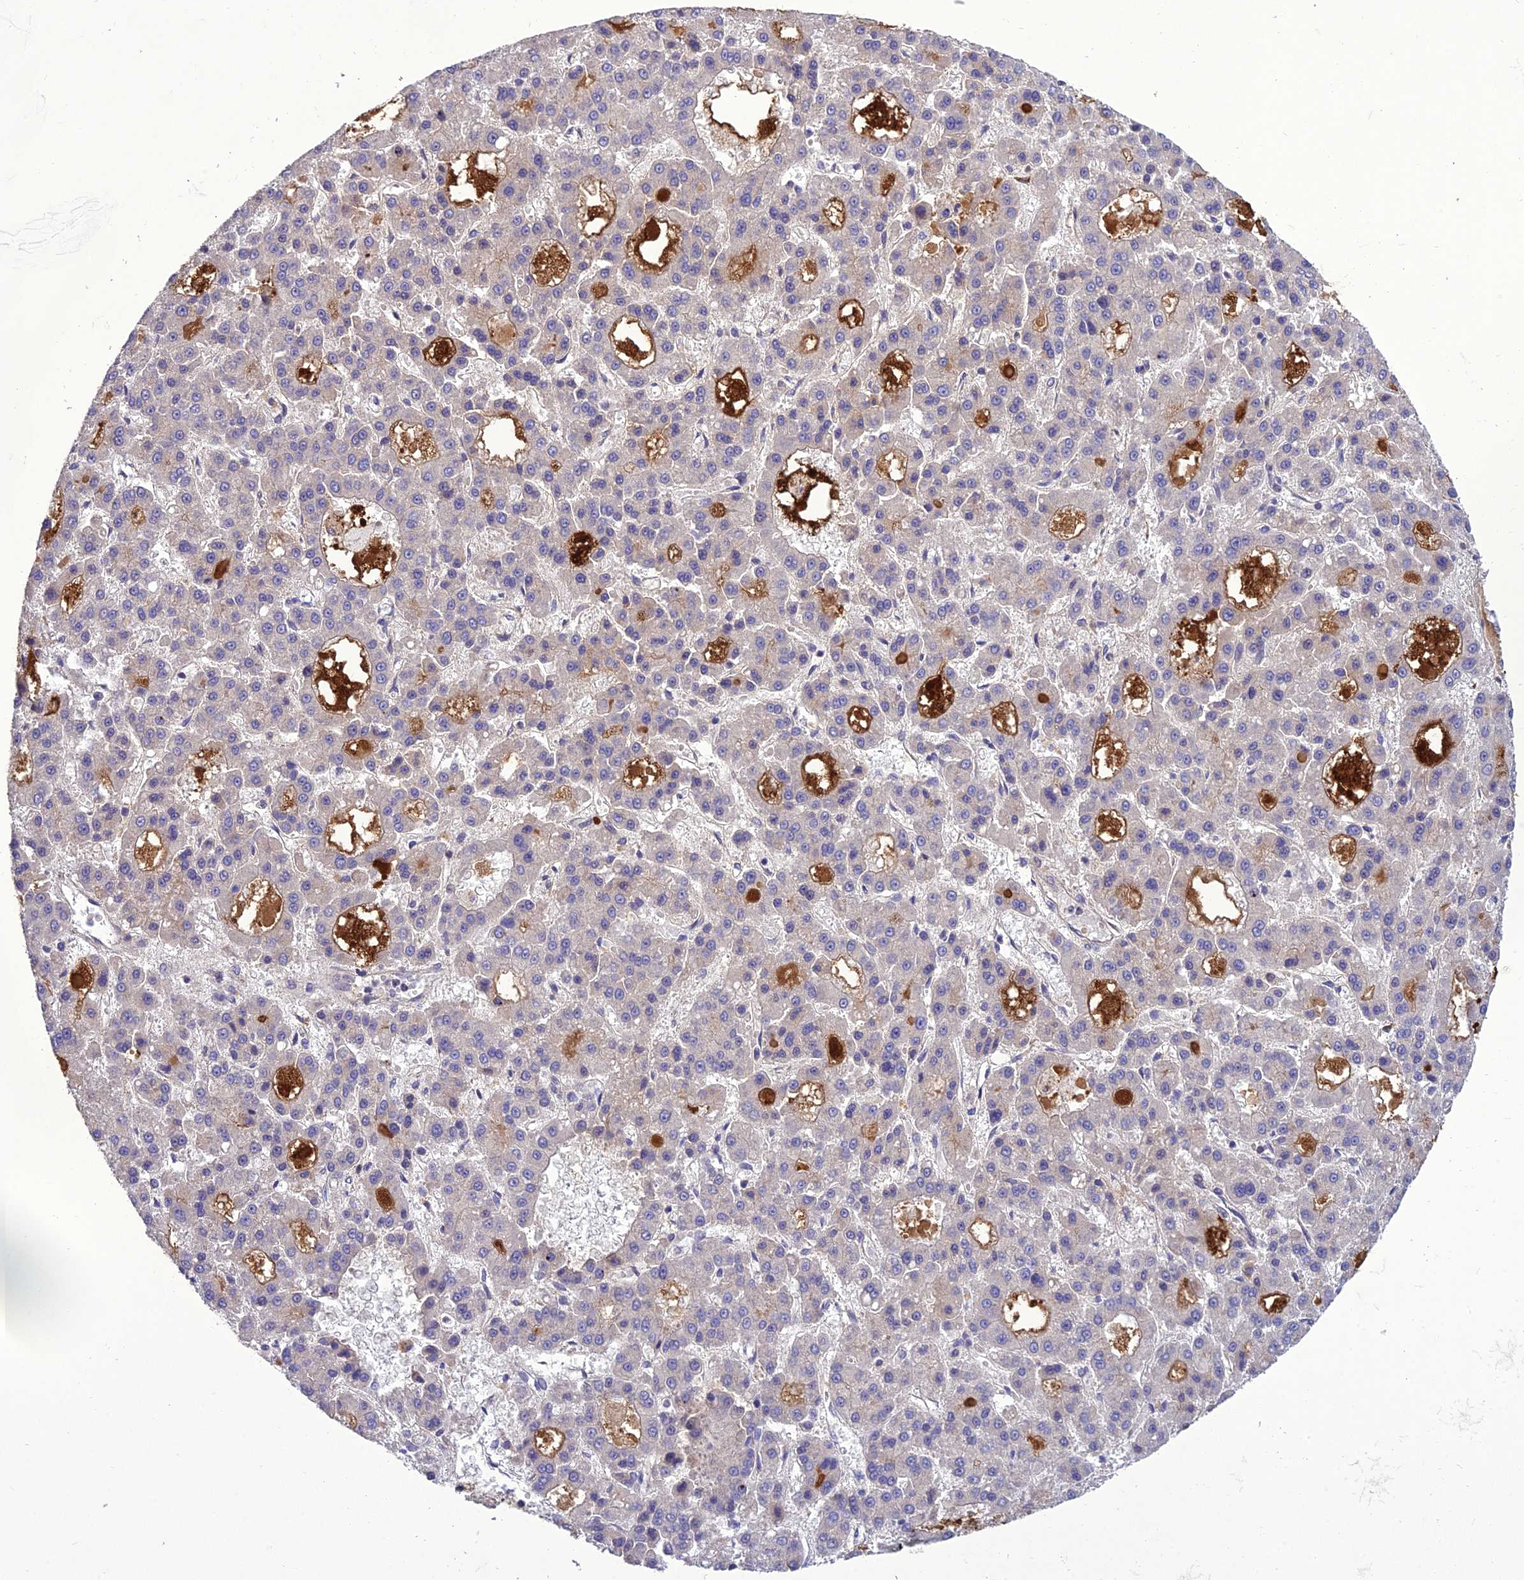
{"staining": {"intensity": "negative", "quantity": "none", "location": "none"}, "tissue": "liver cancer", "cell_type": "Tumor cells", "image_type": "cancer", "snomed": [{"axis": "morphology", "description": "Carcinoma, Hepatocellular, NOS"}, {"axis": "topography", "description": "Liver"}], "caption": "High magnification brightfield microscopy of liver cancer stained with DAB (3,3'-diaminobenzidine) (brown) and counterstained with hematoxylin (blue): tumor cells show no significant staining.", "gene": "ADIPOR2", "patient": {"sex": "male", "age": 70}}